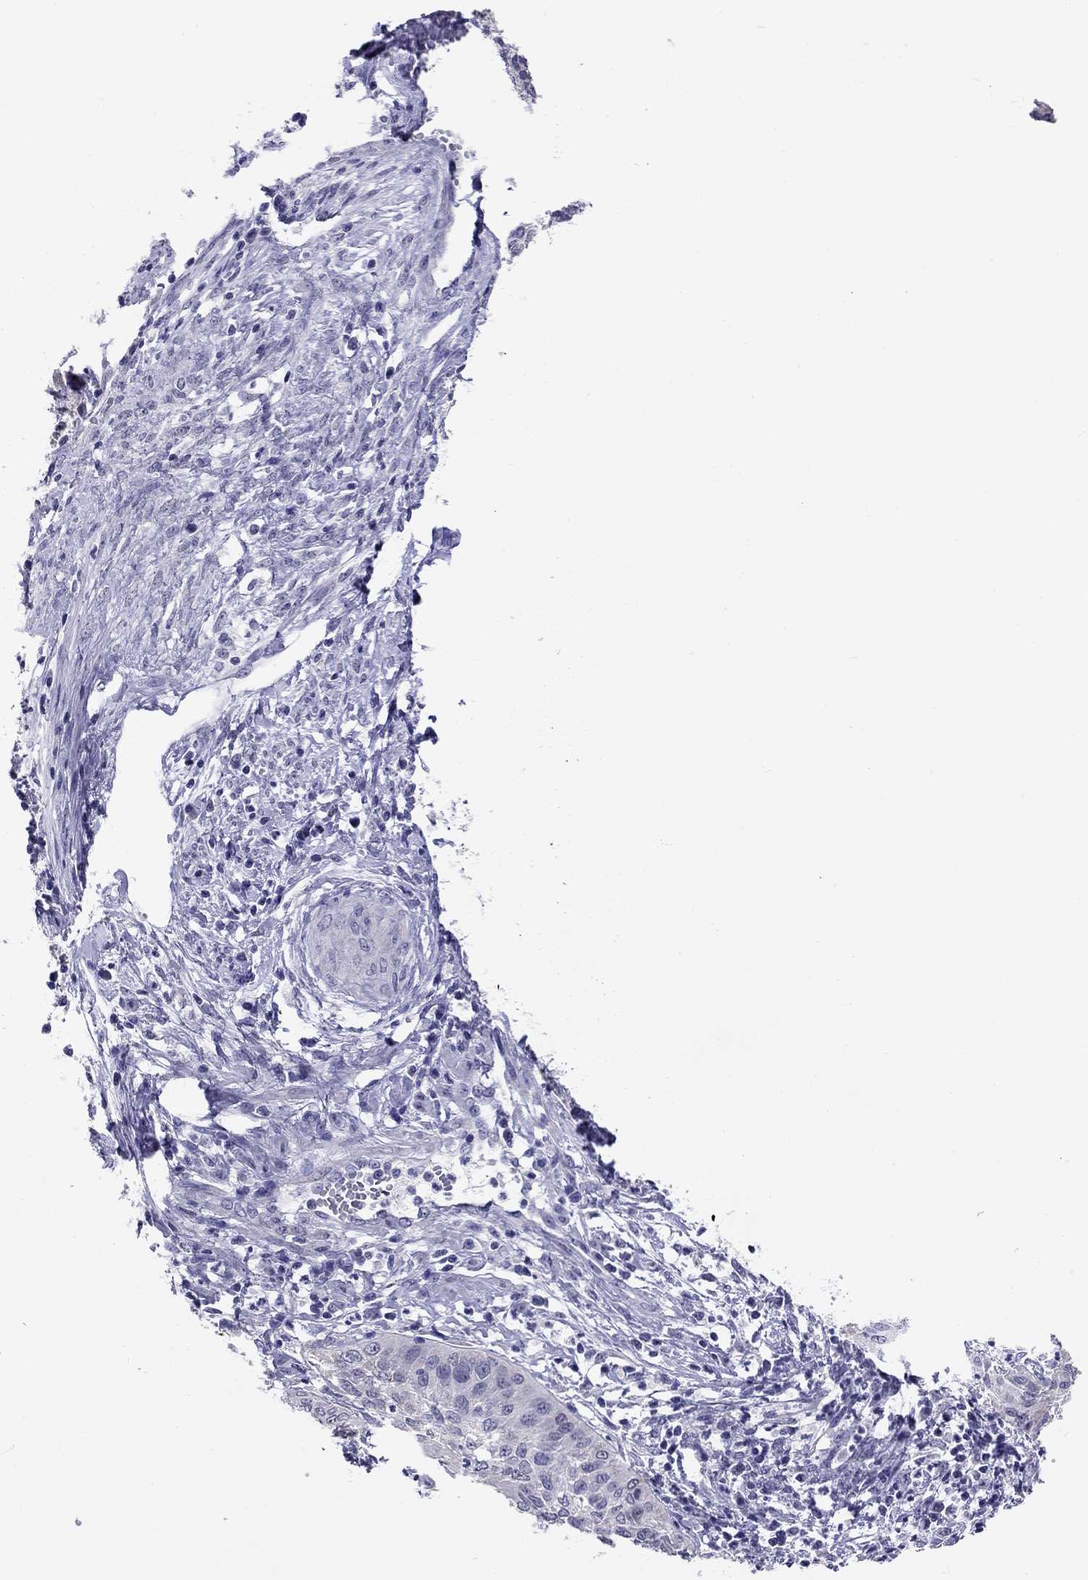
{"staining": {"intensity": "negative", "quantity": "none", "location": "none"}, "tissue": "cervical cancer", "cell_type": "Tumor cells", "image_type": "cancer", "snomed": [{"axis": "morphology", "description": "Normal tissue, NOS"}, {"axis": "morphology", "description": "Squamous cell carcinoma, NOS"}, {"axis": "topography", "description": "Cervix"}], "caption": "The photomicrograph shows no staining of tumor cells in cervical cancer.", "gene": "ARMC12", "patient": {"sex": "female", "age": 39}}